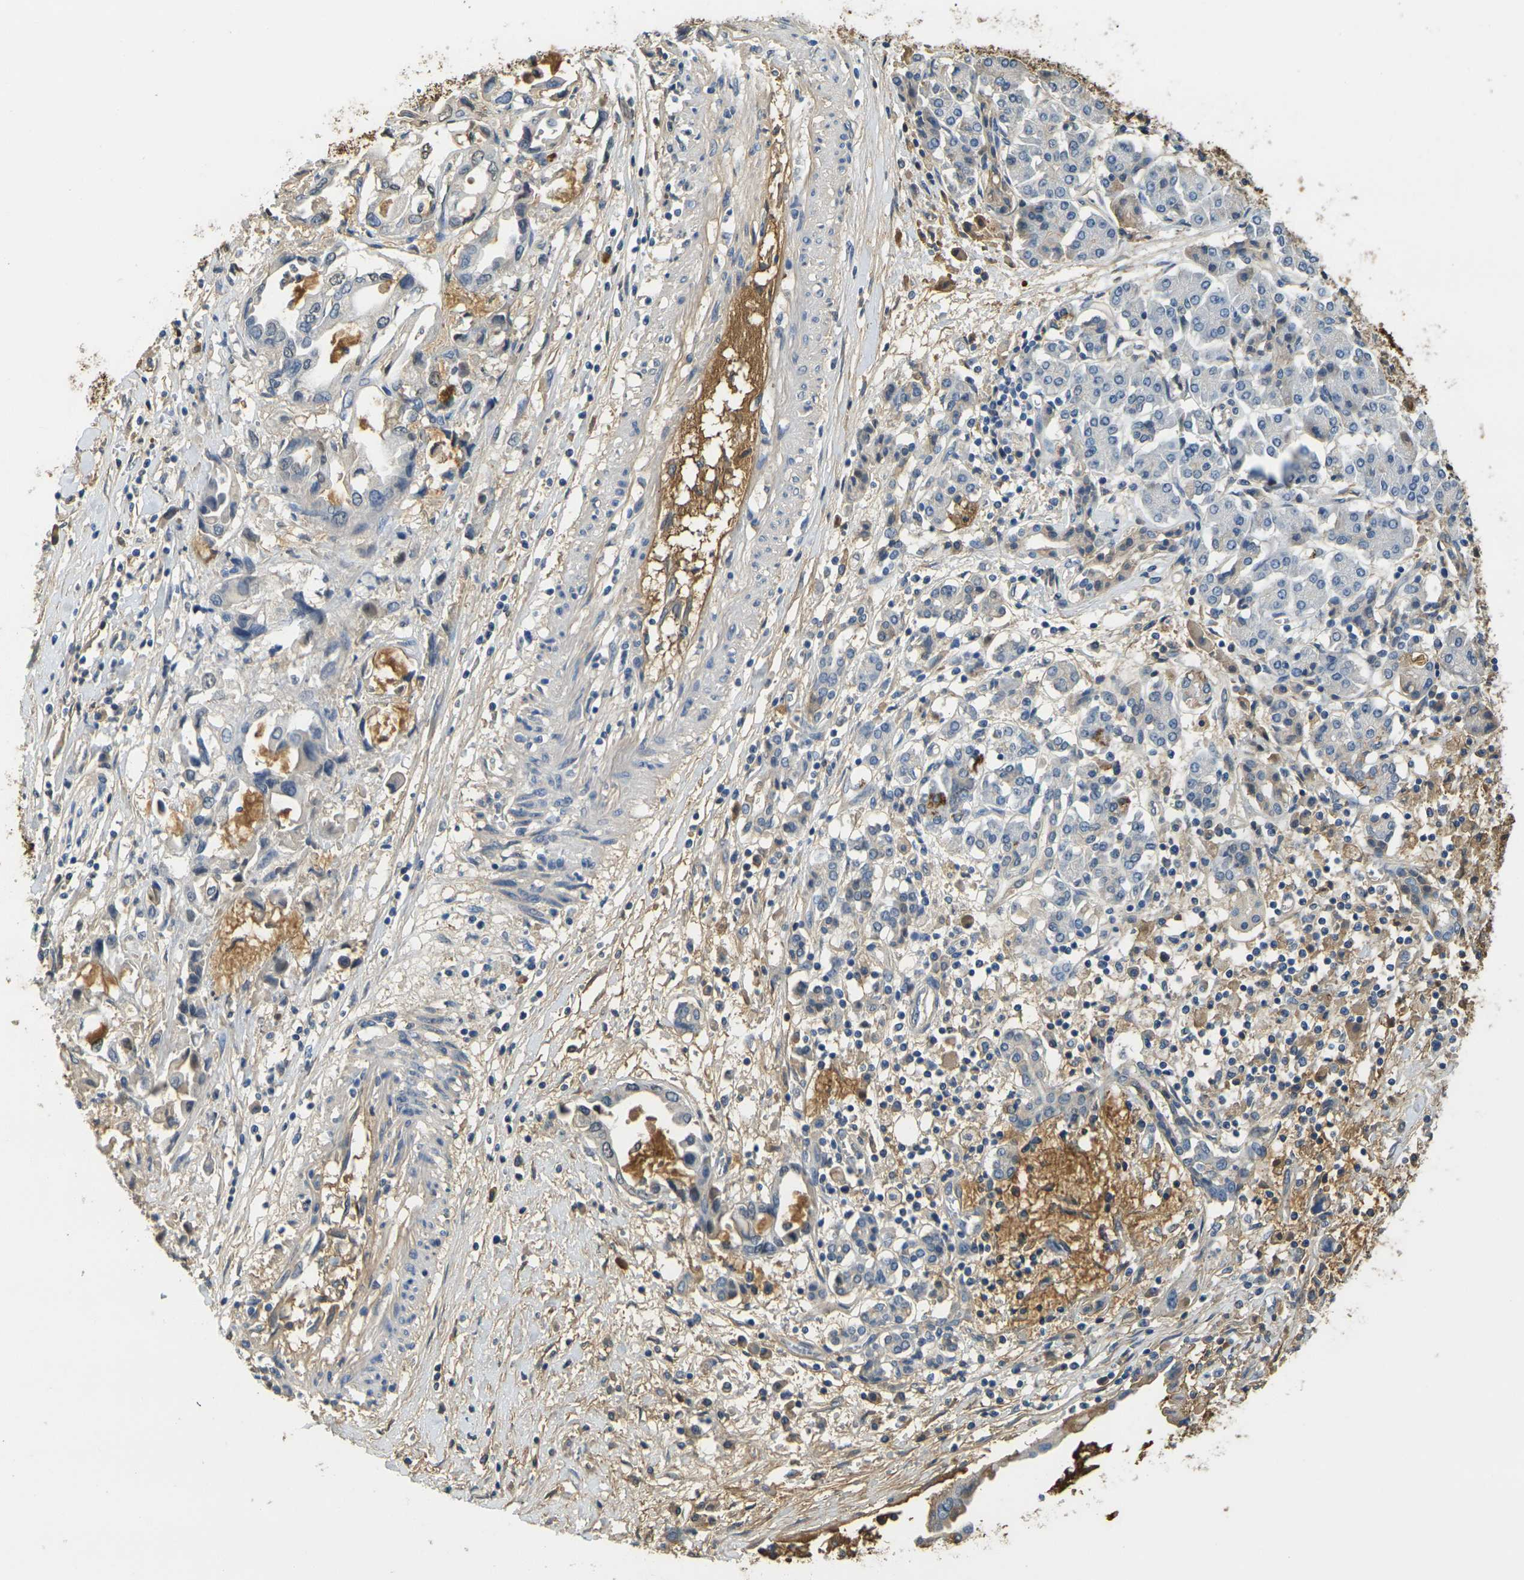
{"staining": {"intensity": "negative", "quantity": "none", "location": "none"}, "tissue": "pancreatic cancer", "cell_type": "Tumor cells", "image_type": "cancer", "snomed": [{"axis": "morphology", "description": "Adenocarcinoma, NOS"}, {"axis": "topography", "description": "Pancreas"}], "caption": "Tumor cells show no significant positivity in pancreatic adenocarcinoma. (Brightfield microscopy of DAB (3,3'-diaminobenzidine) immunohistochemistry at high magnification).", "gene": "PLCD1", "patient": {"sex": "female", "age": 57}}